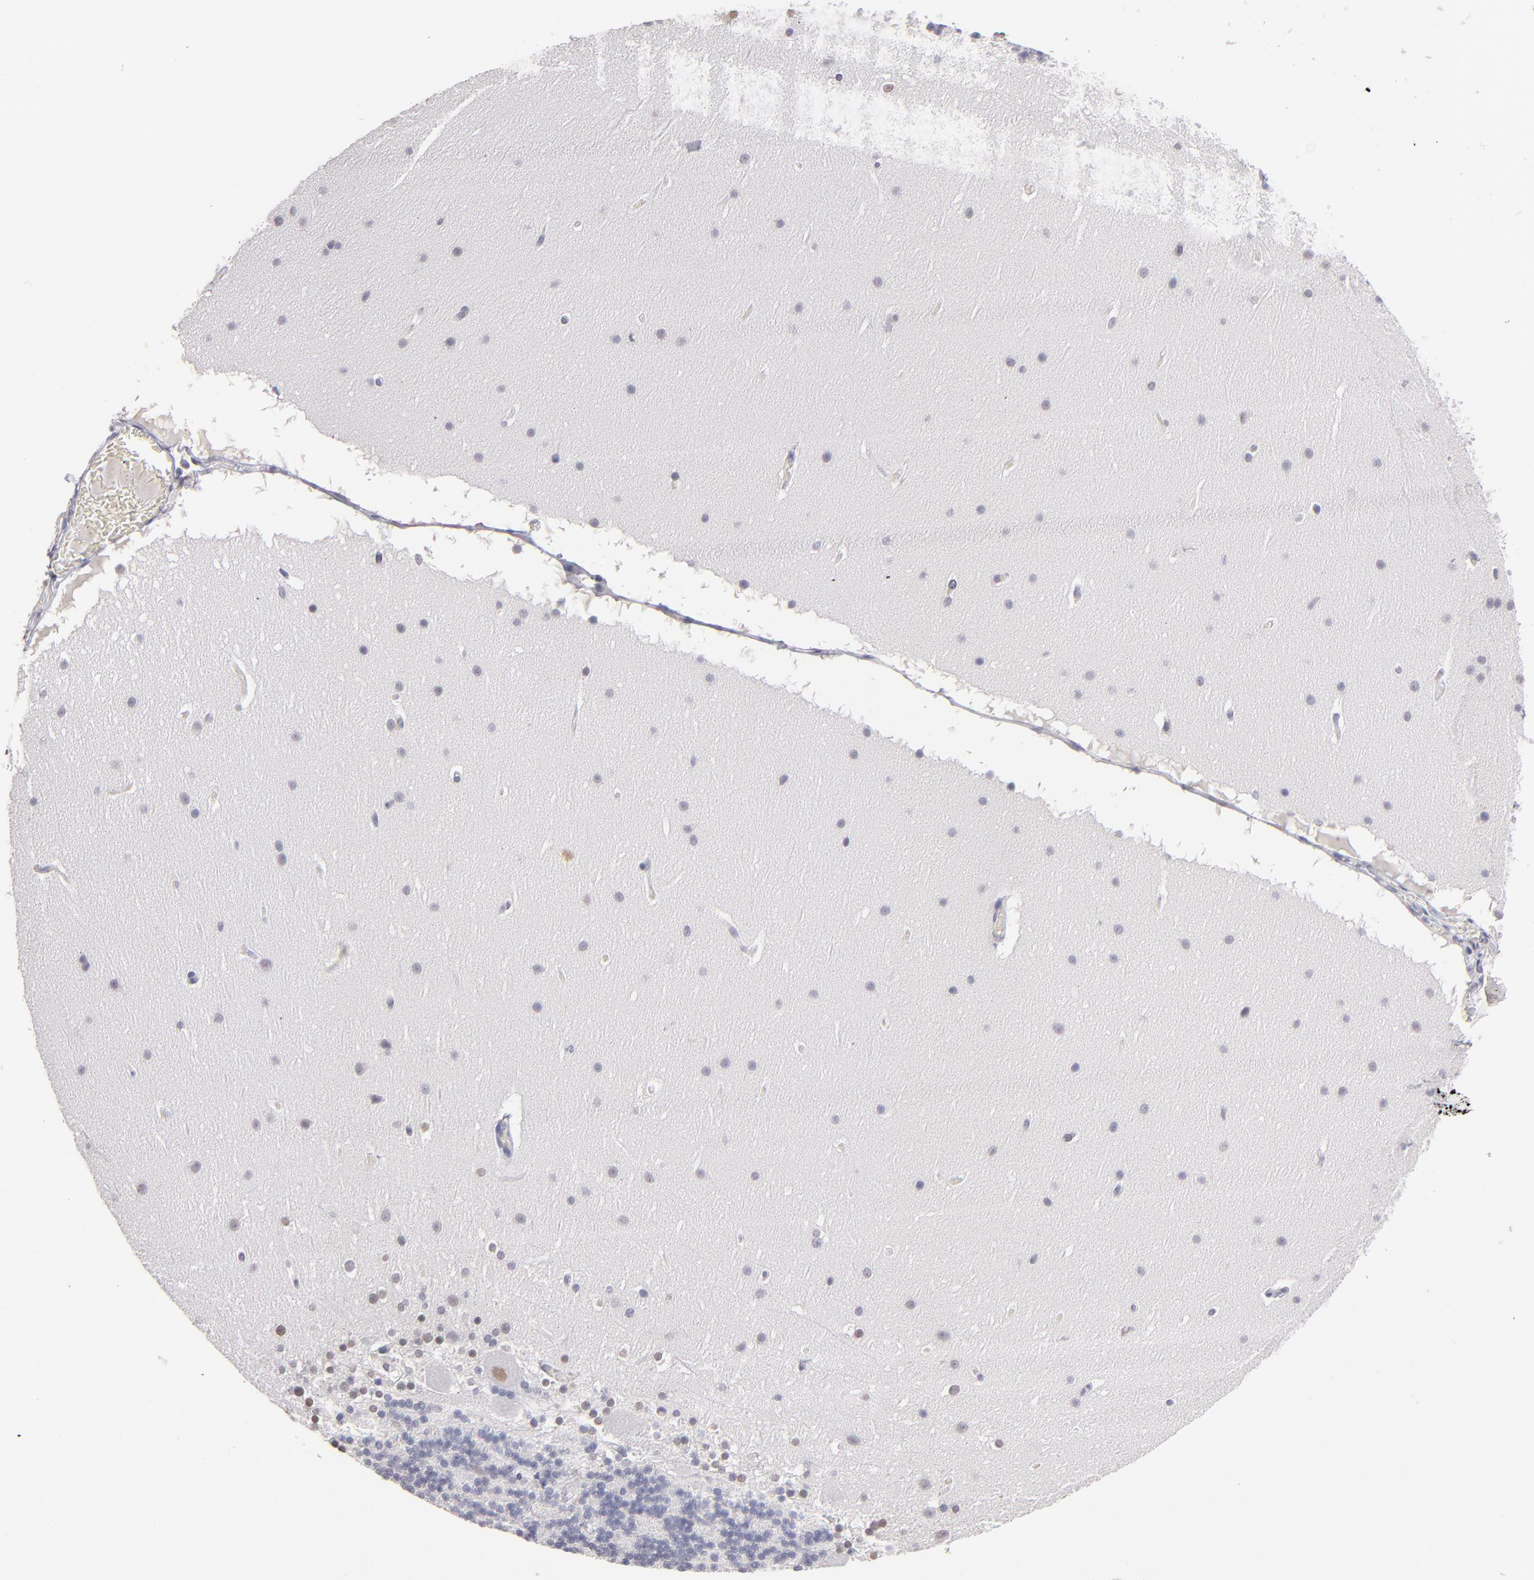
{"staining": {"intensity": "negative", "quantity": "none", "location": "none"}, "tissue": "cerebellum", "cell_type": "Cells in granular layer", "image_type": "normal", "snomed": [{"axis": "morphology", "description": "Normal tissue, NOS"}, {"axis": "topography", "description": "Cerebellum"}], "caption": "This image is of benign cerebellum stained with immunohistochemistry to label a protein in brown with the nuclei are counter-stained blue. There is no staining in cells in granular layer. (Stains: DAB immunohistochemistry (IHC) with hematoxylin counter stain, Microscopy: brightfield microscopy at high magnification).", "gene": "MGAM", "patient": {"sex": "female", "age": 19}}